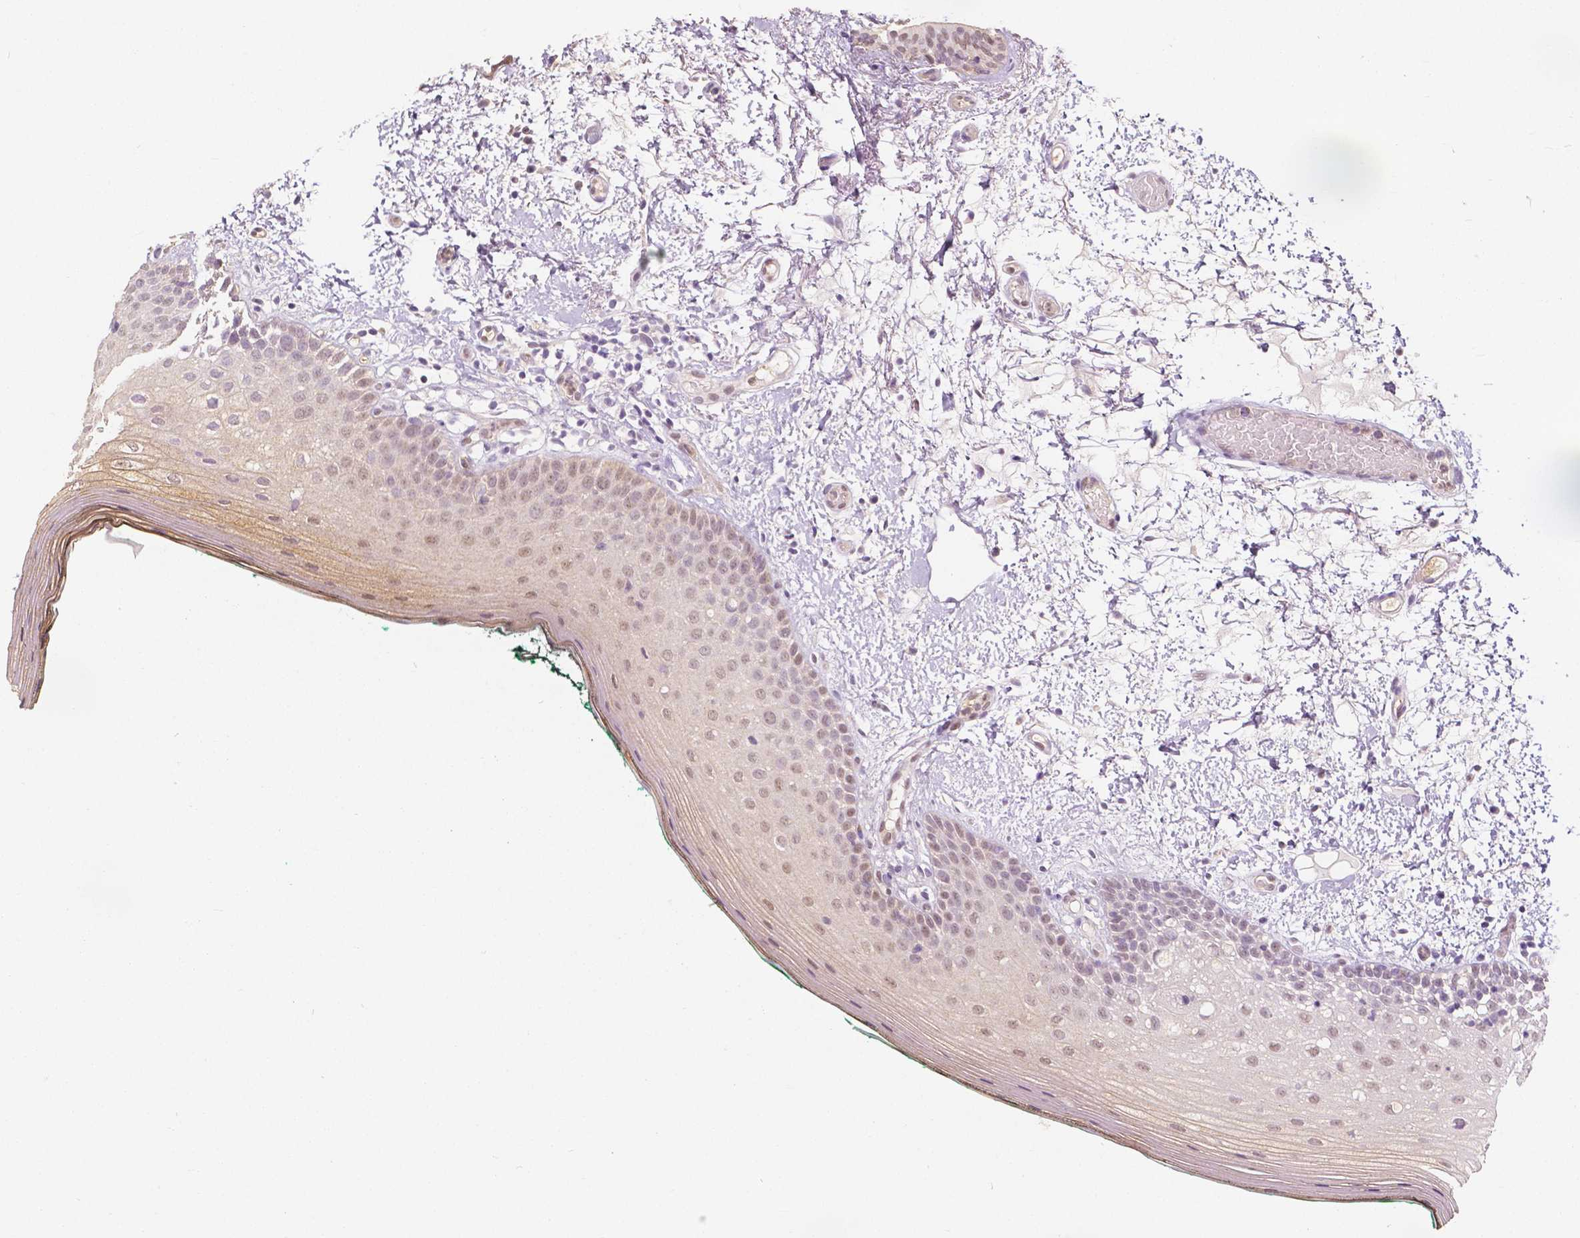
{"staining": {"intensity": "weak", "quantity": "25%-75%", "location": "nuclear"}, "tissue": "oral mucosa", "cell_type": "Squamous epithelial cells", "image_type": "normal", "snomed": [{"axis": "morphology", "description": "Normal tissue, NOS"}, {"axis": "topography", "description": "Oral tissue"}], "caption": "Unremarkable oral mucosa was stained to show a protein in brown. There is low levels of weak nuclear positivity in approximately 25%-75% of squamous epithelial cells. Nuclei are stained in blue.", "gene": "NAPRT", "patient": {"sex": "female", "age": 83}}